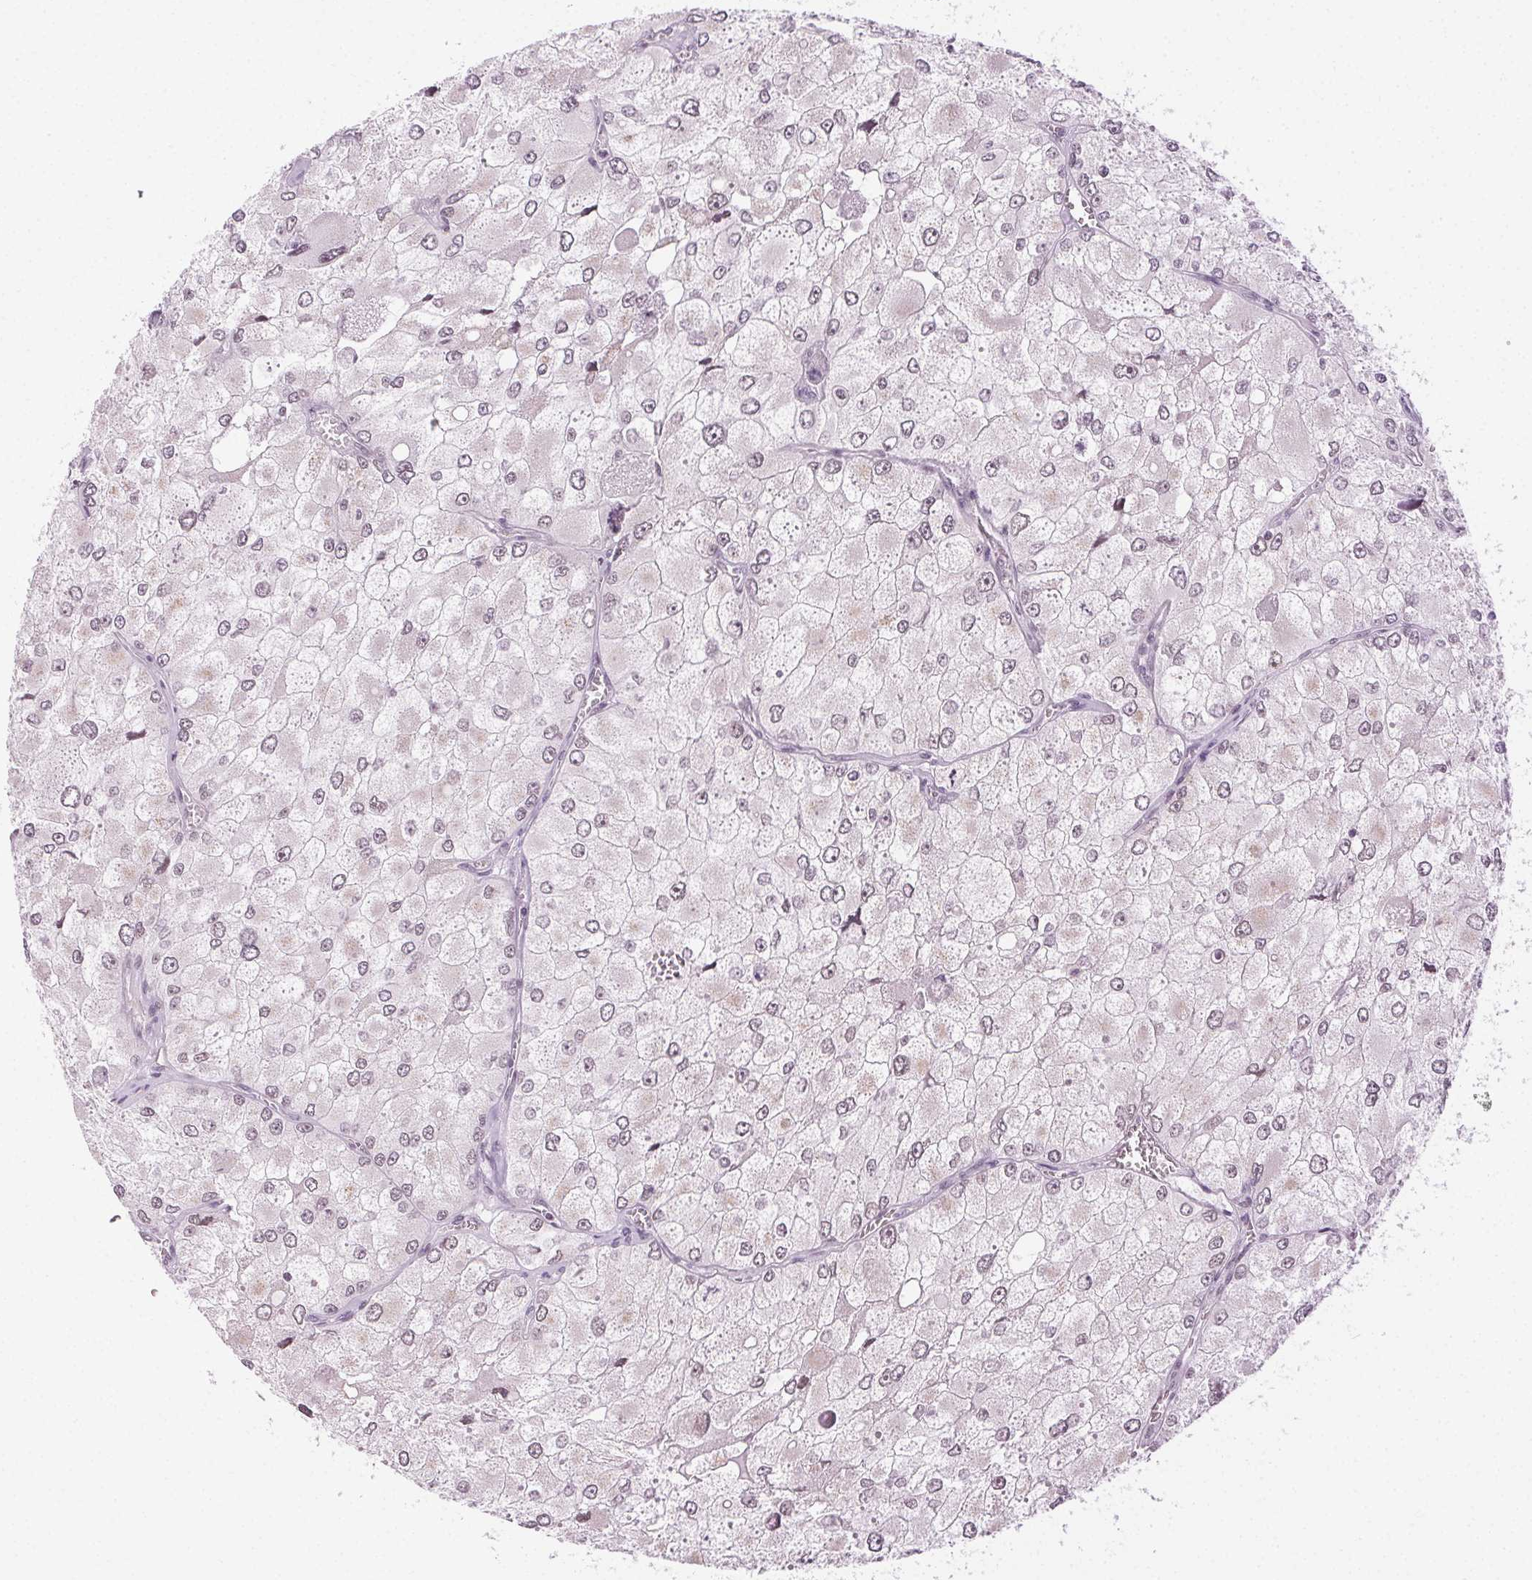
{"staining": {"intensity": "weak", "quantity": "<25%", "location": "nuclear"}, "tissue": "renal cancer", "cell_type": "Tumor cells", "image_type": "cancer", "snomed": [{"axis": "morphology", "description": "Adenocarcinoma, NOS"}, {"axis": "topography", "description": "Kidney"}], "caption": "Tumor cells show no significant expression in renal cancer.", "gene": "AIF1L", "patient": {"sex": "female", "age": 70}}